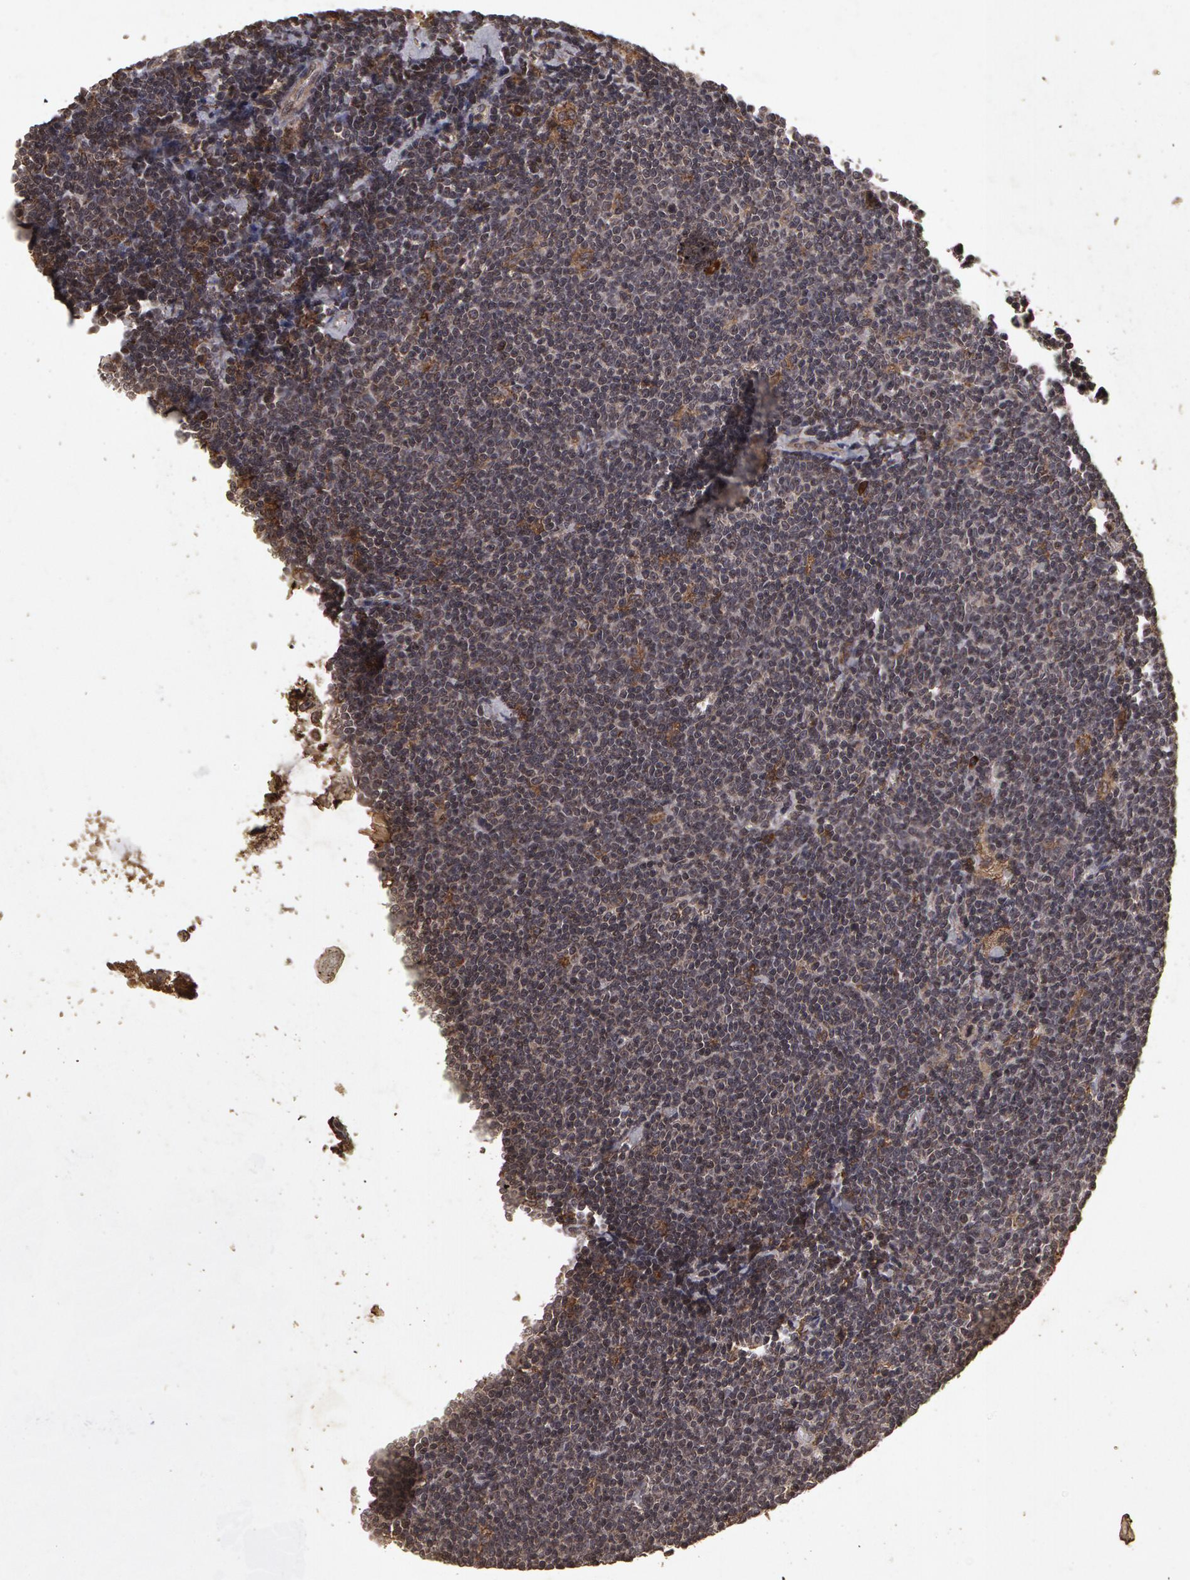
{"staining": {"intensity": "negative", "quantity": "none", "location": "none"}, "tissue": "lymphoma", "cell_type": "Tumor cells", "image_type": "cancer", "snomed": [{"axis": "morphology", "description": "Malignant lymphoma, non-Hodgkin's type, Low grade"}, {"axis": "topography", "description": "Lymph node"}], "caption": "The histopathology image displays no staining of tumor cells in low-grade malignant lymphoma, non-Hodgkin's type.", "gene": "CALR", "patient": {"sex": "male", "age": 65}}